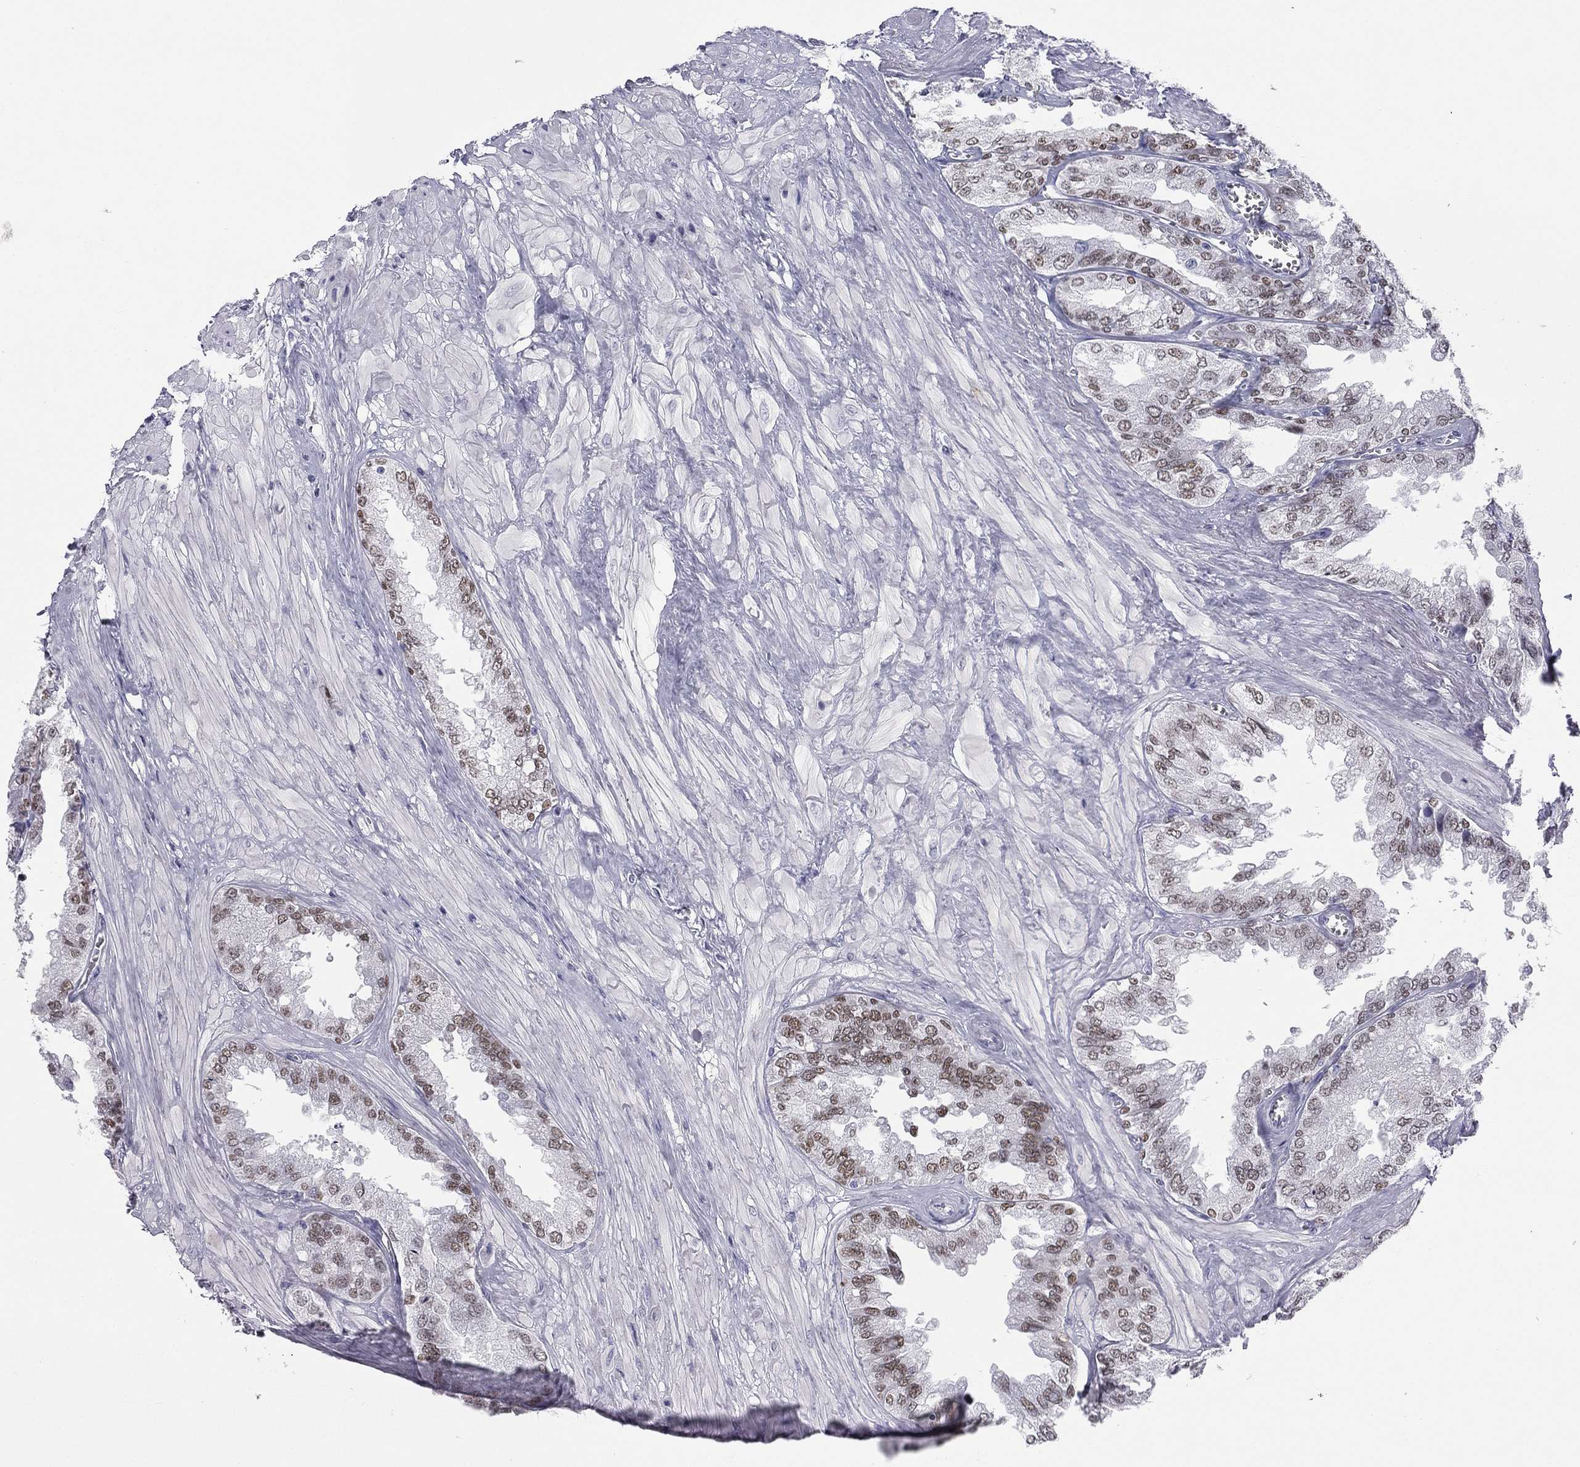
{"staining": {"intensity": "weak", "quantity": ">75%", "location": "nuclear"}, "tissue": "seminal vesicle", "cell_type": "Glandular cells", "image_type": "normal", "snomed": [{"axis": "morphology", "description": "Normal tissue, NOS"}, {"axis": "topography", "description": "Seminal veicle"}], "caption": "Benign seminal vesicle demonstrates weak nuclear expression in approximately >75% of glandular cells, visualized by immunohistochemistry. (DAB (3,3'-diaminobenzidine) IHC, brown staining for protein, blue staining for nuclei).", "gene": "TFAP2B", "patient": {"sex": "male", "age": 67}}